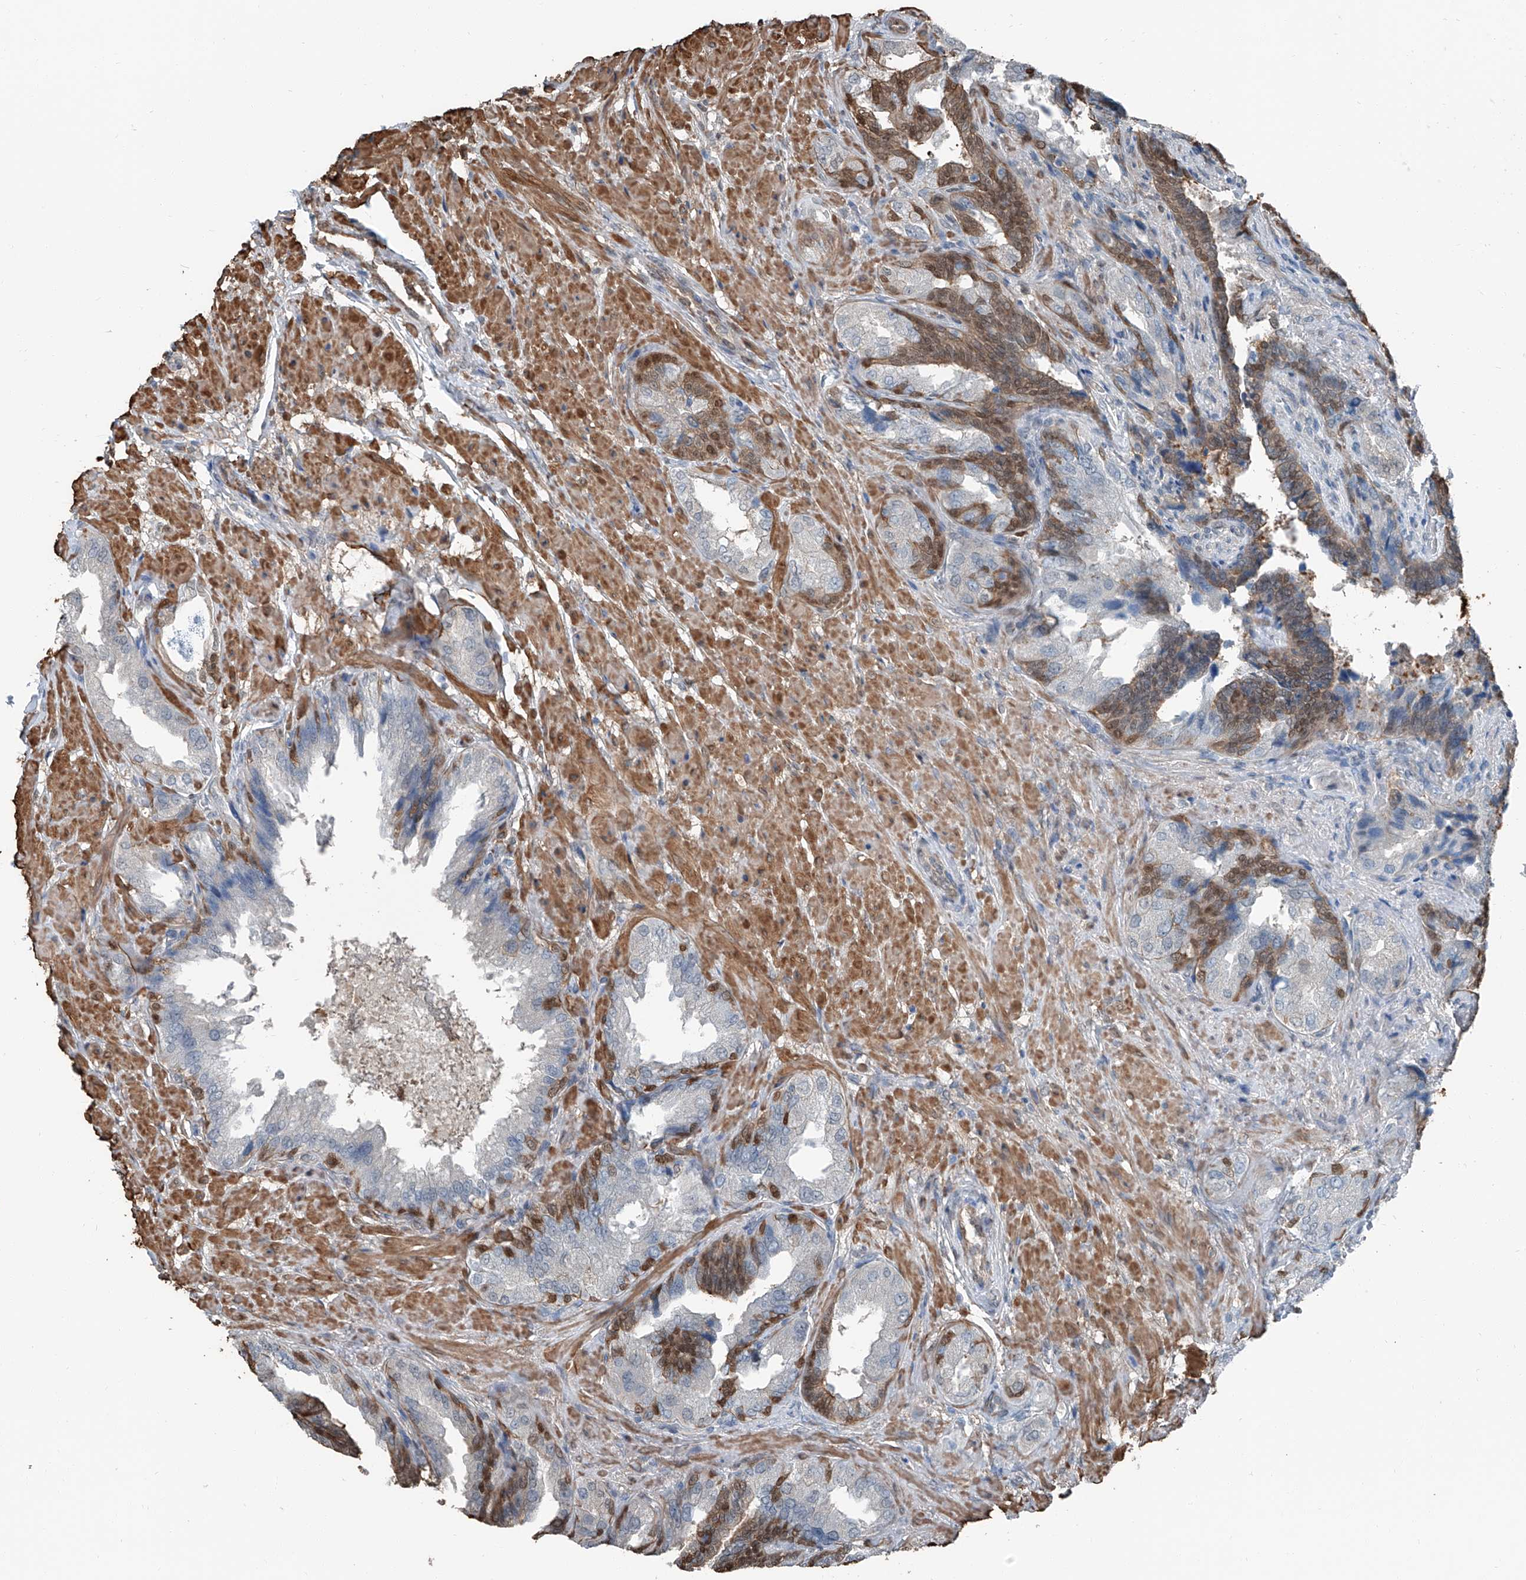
{"staining": {"intensity": "moderate", "quantity": "<25%", "location": "cytoplasmic/membranous,nuclear"}, "tissue": "seminal vesicle", "cell_type": "Glandular cells", "image_type": "normal", "snomed": [{"axis": "morphology", "description": "Normal tissue, NOS"}, {"axis": "topography", "description": "Seminal veicle"}, {"axis": "topography", "description": "Peripheral nerve tissue"}], "caption": "Immunohistochemical staining of benign human seminal vesicle shows <25% levels of moderate cytoplasmic/membranous,nuclear protein expression in approximately <25% of glandular cells. Immunohistochemistry stains the protein in brown and the nuclei are stained blue.", "gene": "HSPA6", "patient": {"sex": "male", "age": 63}}